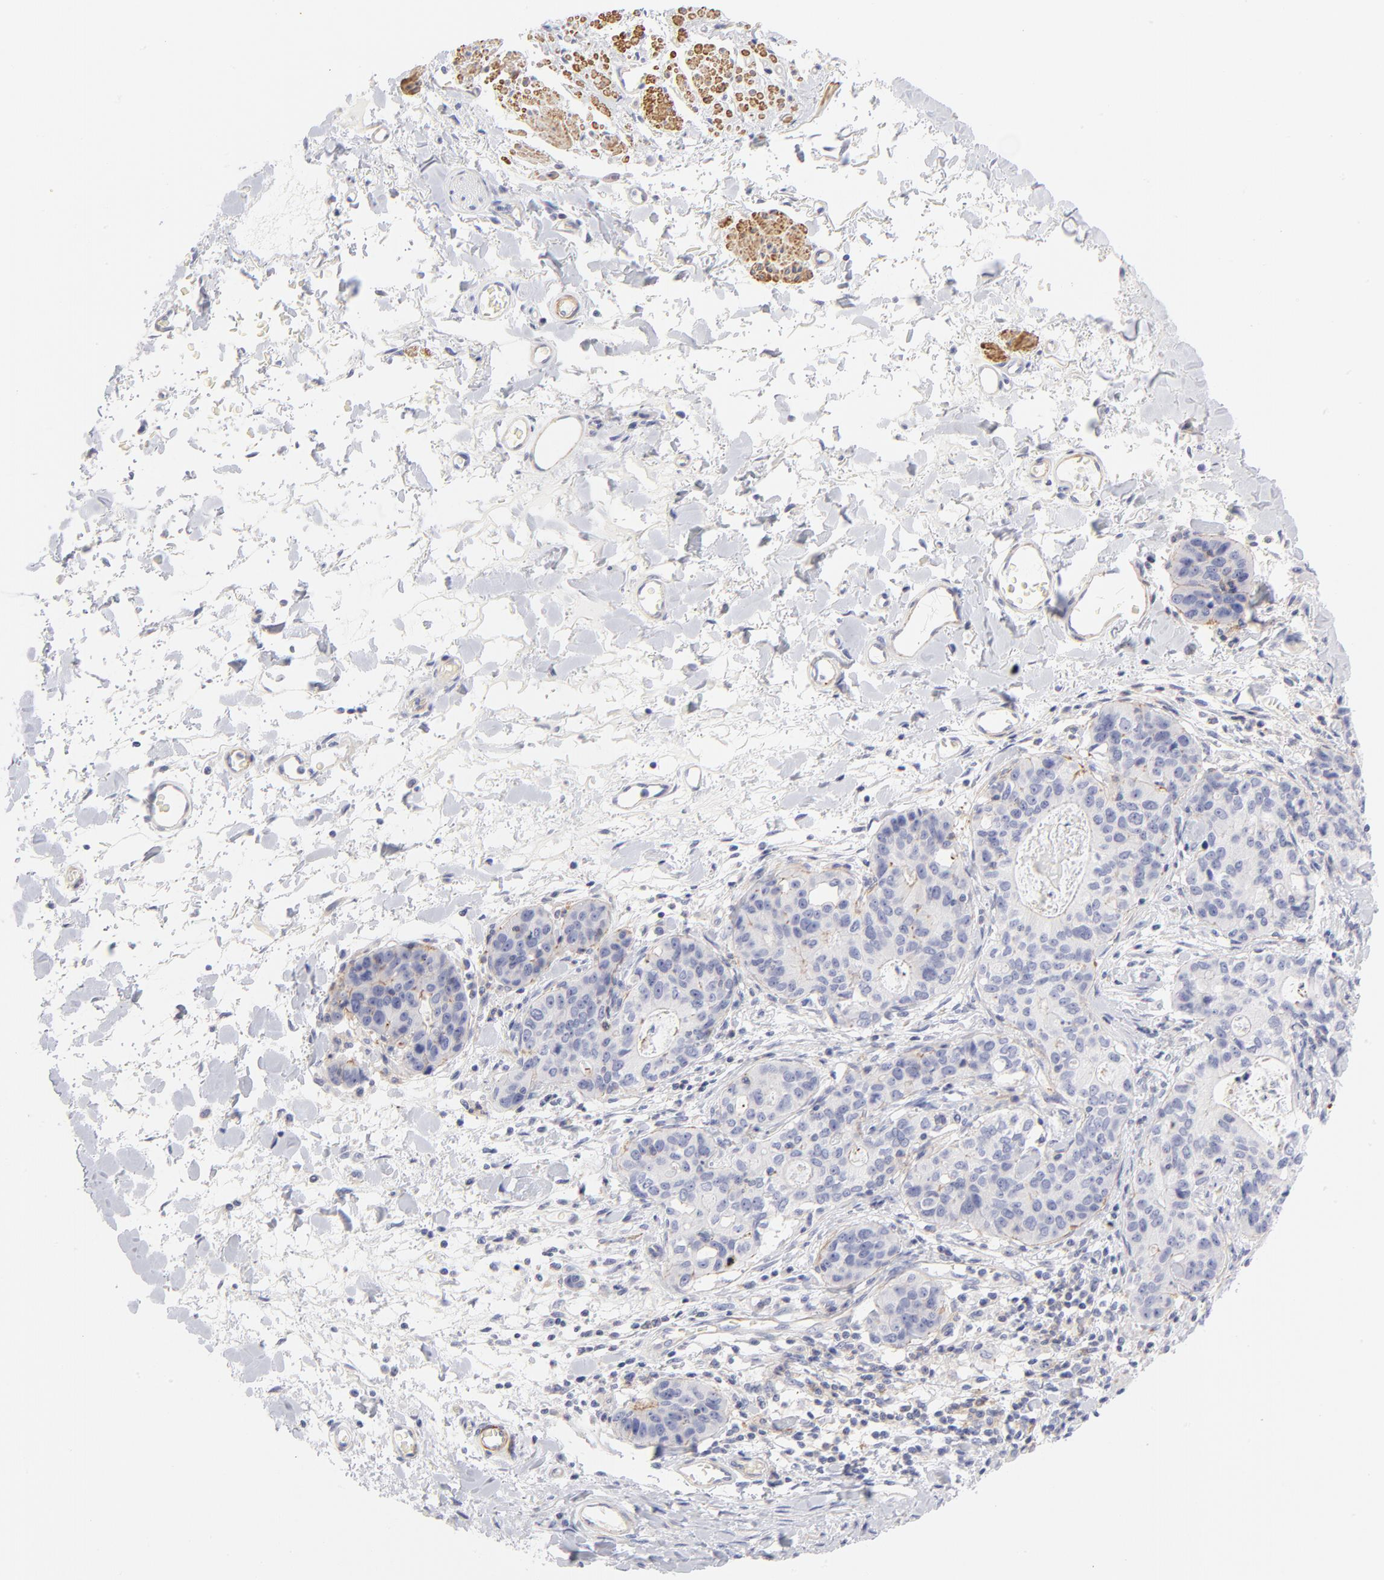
{"staining": {"intensity": "weak", "quantity": "25%-75%", "location": "cytoplasmic/membranous"}, "tissue": "stomach cancer", "cell_type": "Tumor cells", "image_type": "cancer", "snomed": [{"axis": "morphology", "description": "Adenocarcinoma, NOS"}, {"axis": "topography", "description": "Esophagus"}, {"axis": "topography", "description": "Stomach"}], "caption": "Stomach adenocarcinoma was stained to show a protein in brown. There is low levels of weak cytoplasmic/membranous expression in about 25%-75% of tumor cells.", "gene": "ACTA2", "patient": {"sex": "male", "age": 74}}